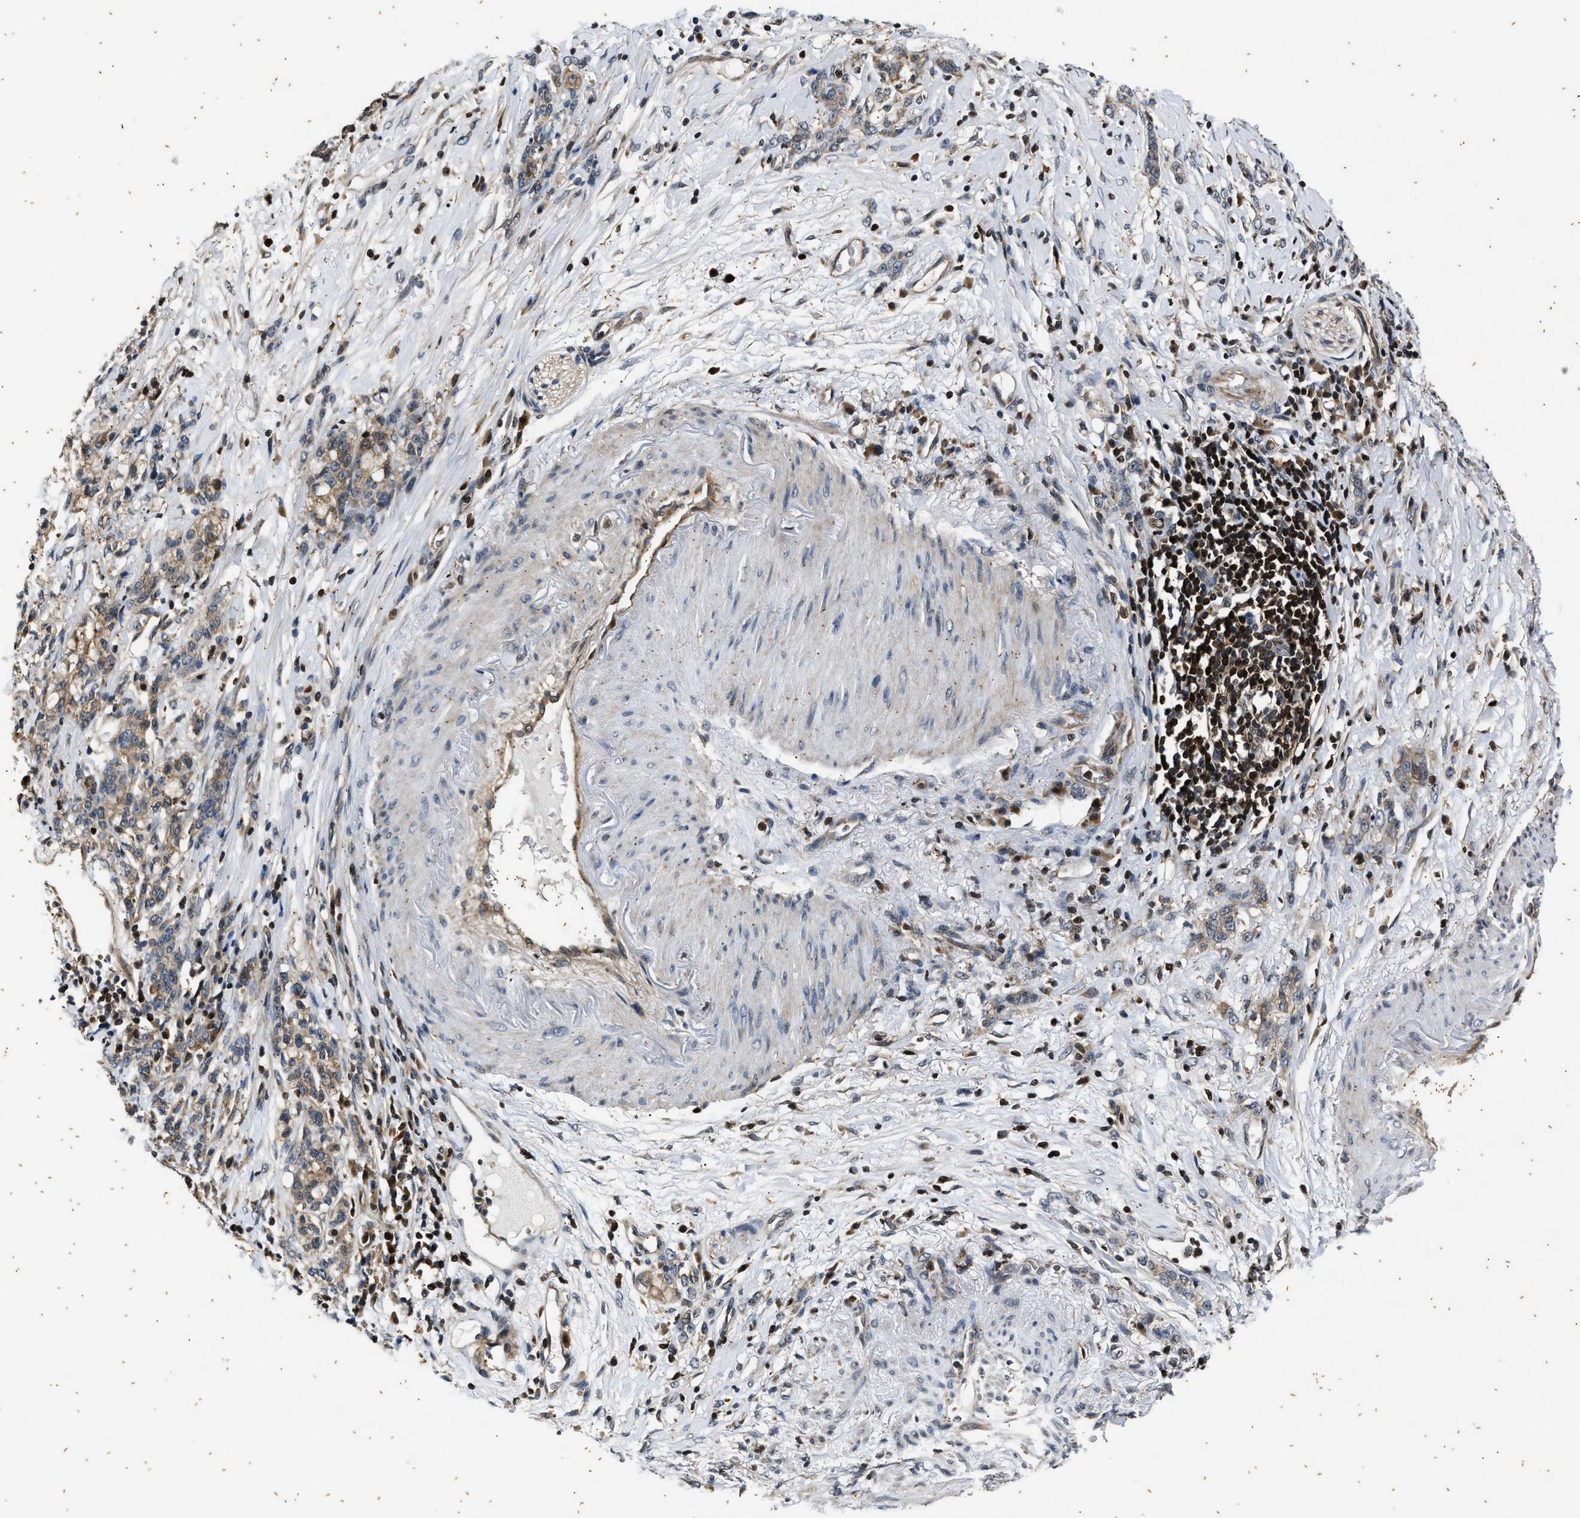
{"staining": {"intensity": "weak", "quantity": ">75%", "location": "cytoplasmic/membranous"}, "tissue": "stomach cancer", "cell_type": "Tumor cells", "image_type": "cancer", "snomed": [{"axis": "morphology", "description": "Adenocarcinoma, NOS"}, {"axis": "topography", "description": "Stomach, lower"}], "caption": "Human stomach adenocarcinoma stained with a protein marker exhibits weak staining in tumor cells.", "gene": "PTPN7", "patient": {"sex": "male", "age": 88}}